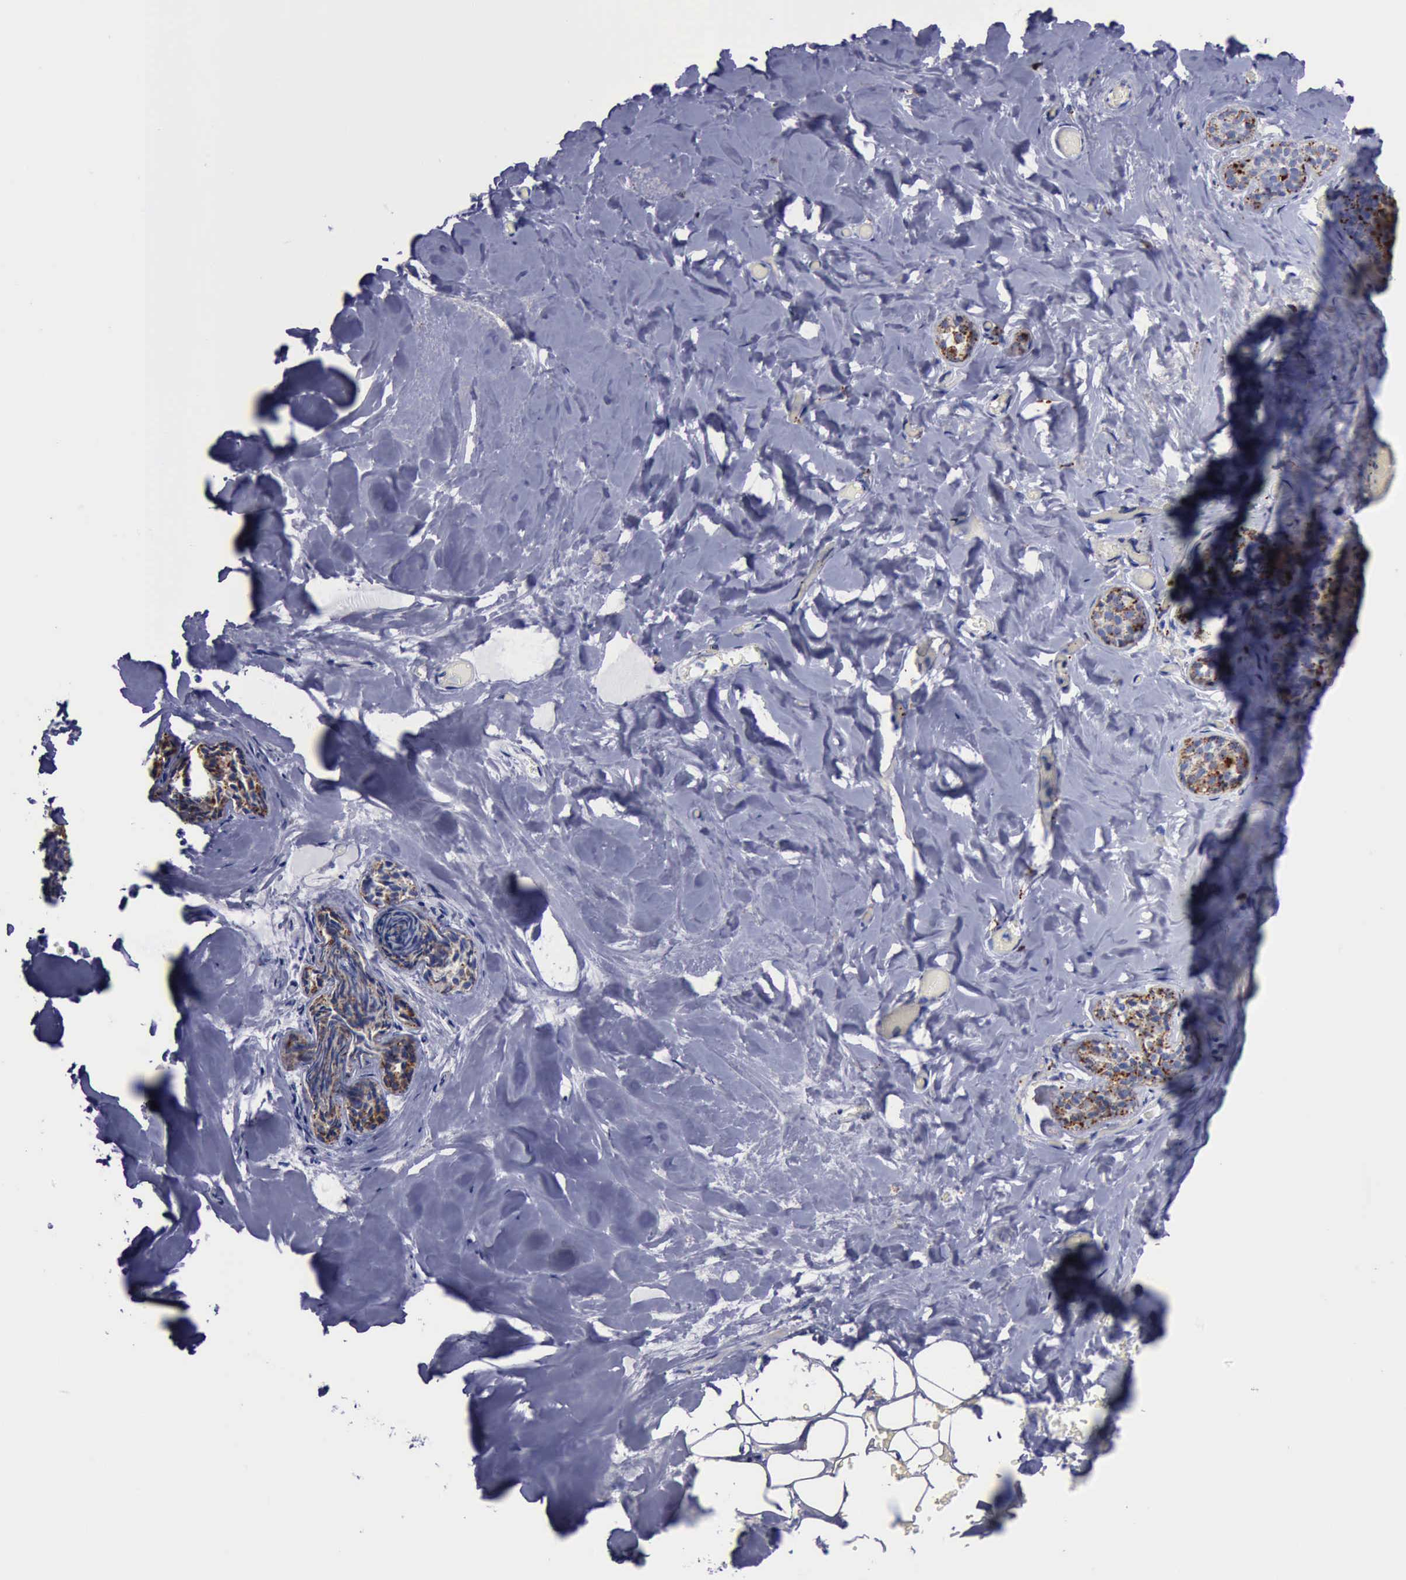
{"staining": {"intensity": "negative", "quantity": "none", "location": "none"}, "tissue": "breast", "cell_type": "Adipocytes", "image_type": "normal", "snomed": [{"axis": "morphology", "description": "Normal tissue, NOS"}, {"axis": "topography", "description": "Breast"}], "caption": "Immunohistochemical staining of benign human breast reveals no significant staining in adipocytes.", "gene": "CTSD", "patient": {"sex": "female", "age": 75}}